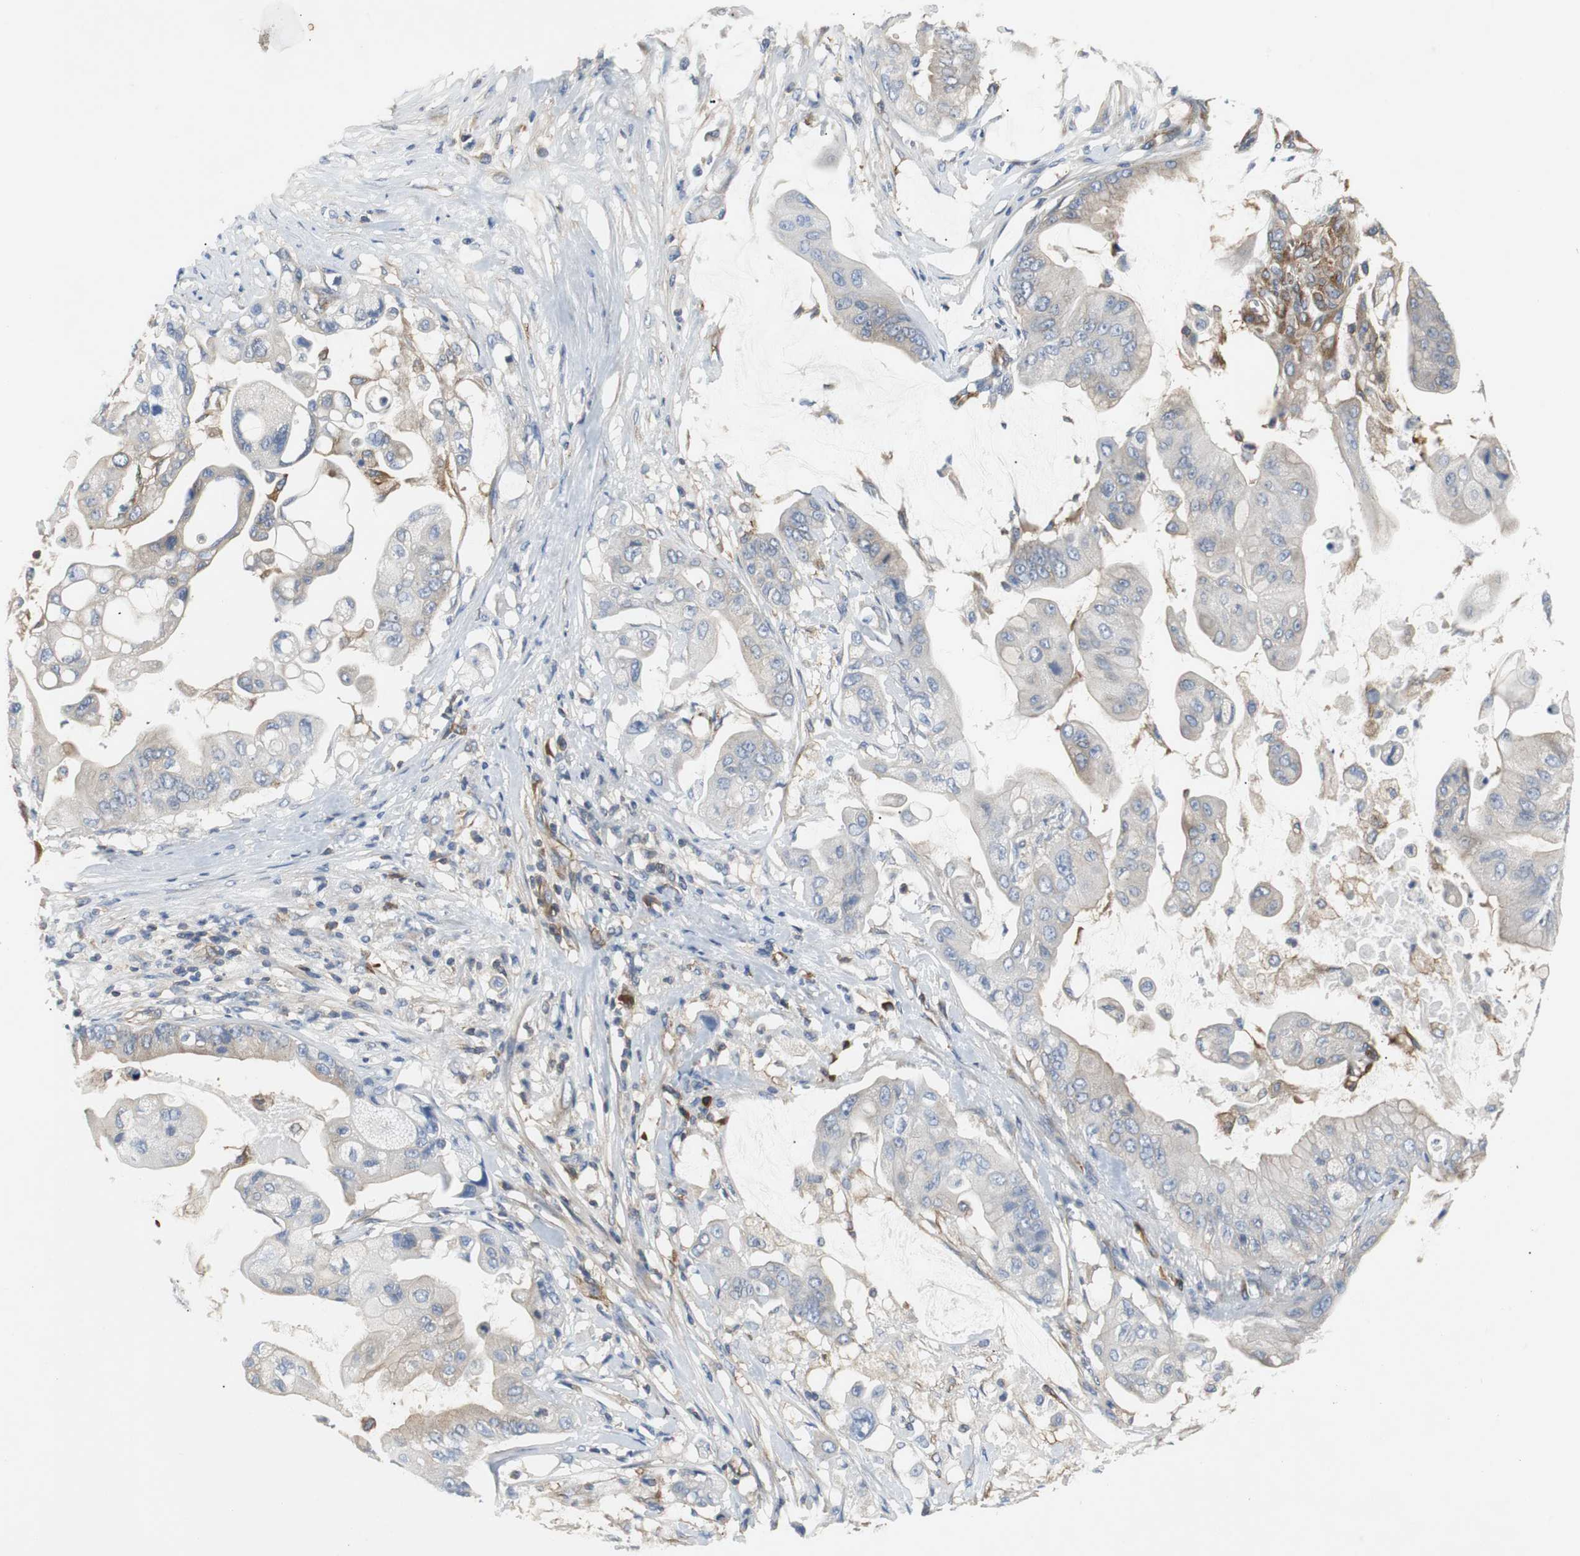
{"staining": {"intensity": "moderate", "quantity": "25%-75%", "location": "cytoplasmic/membranous"}, "tissue": "pancreatic cancer", "cell_type": "Tumor cells", "image_type": "cancer", "snomed": [{"axis": "morphology", "description": "Adenocarcinoma, NOS"}, {"axis": "topography", "description": "Pancreas"}], "caption": "High-magnification brightfield microscopy of adenocarcinoma (pancreatic) stained with DAB (3,3'-diaminobenzidine) (brown) and counterstained with hematoxylin (blue). tumor cells exhibit moderate cytoplasmic/membranous staining is present in about25%-75% of cells.", "gene": "GYS1", "patient": {"sex": "female", "age": 75}}